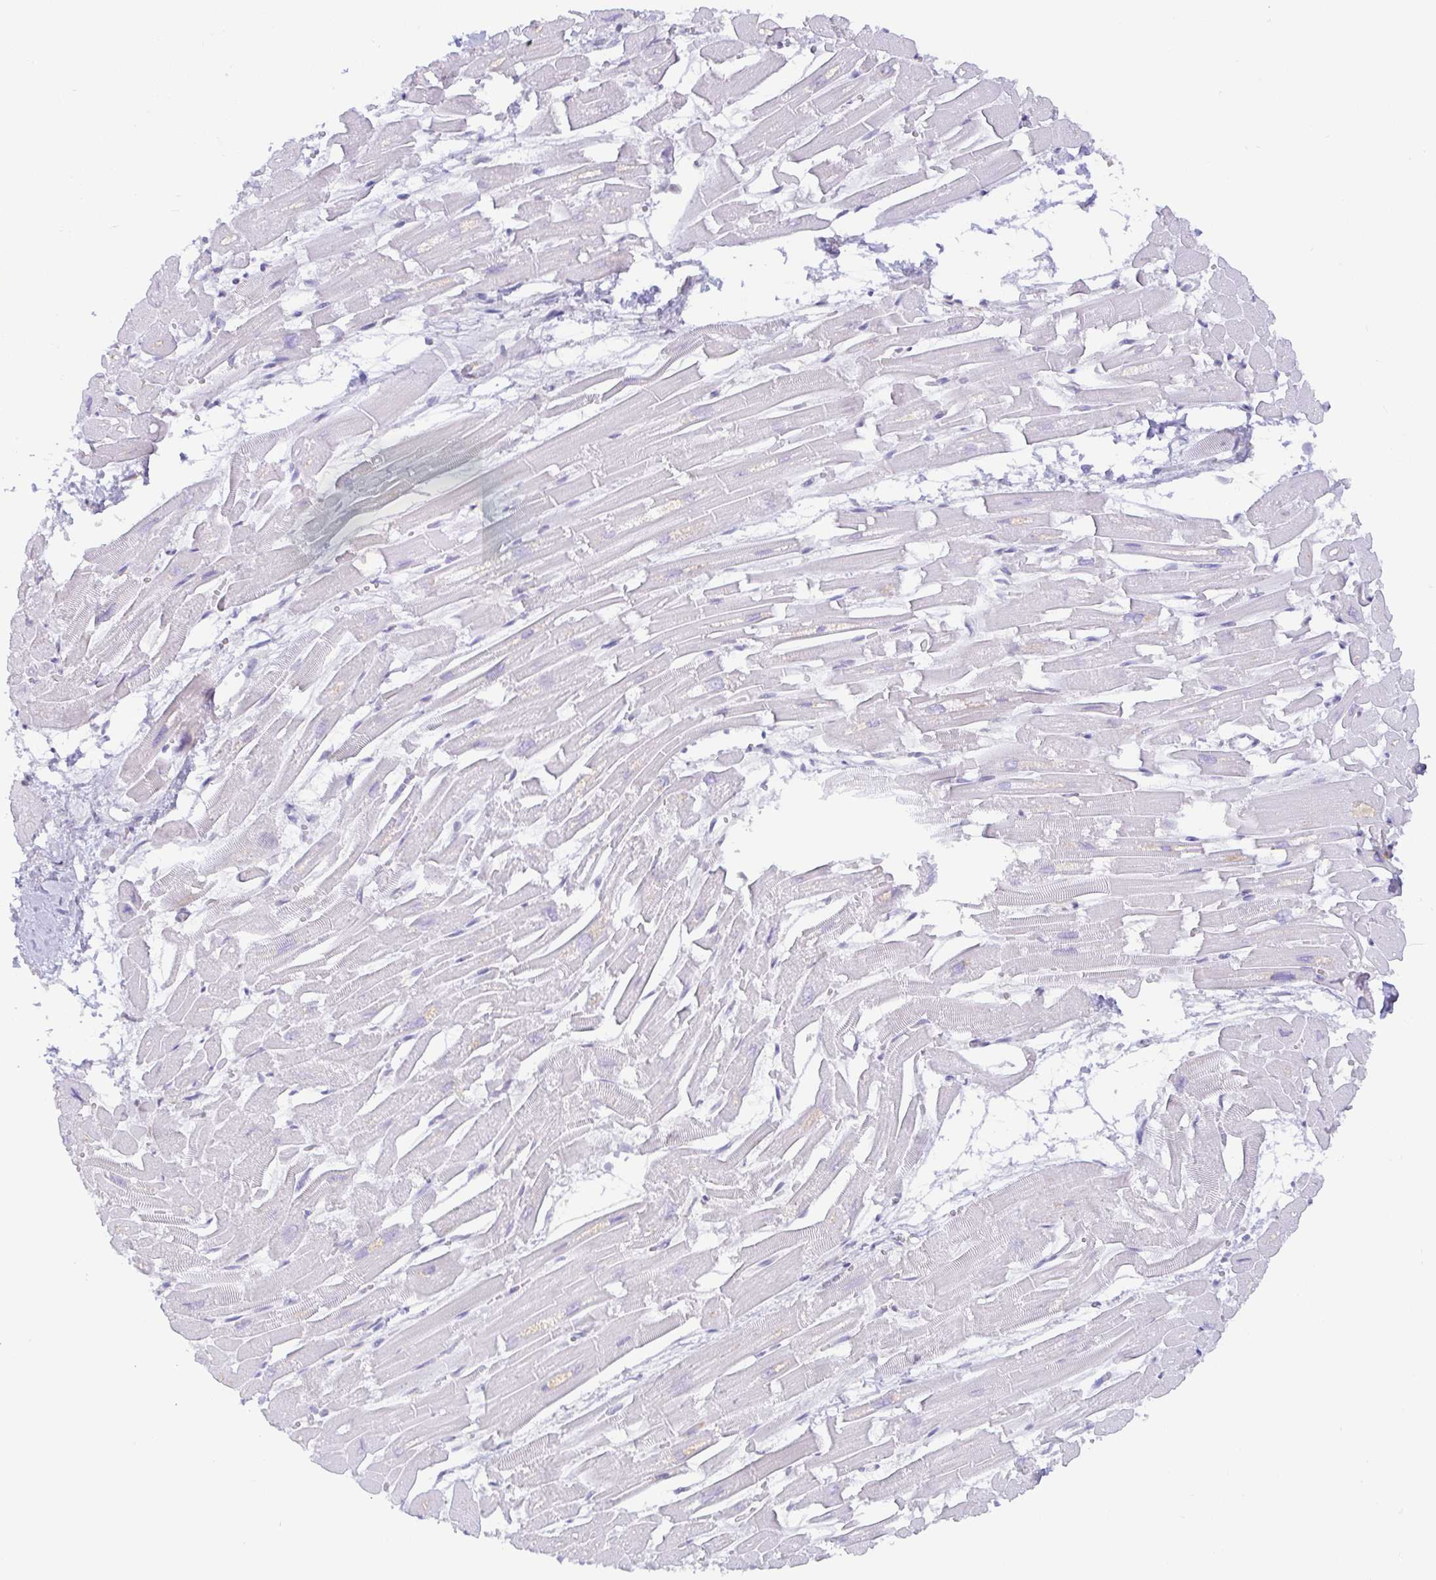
{"staining": {"intensity": "negative", "quantity": "none", "location": "none"}, "tissue": "heart muscle", "cell_type": "Cardiomyocytes", "image_type": "normal", "snomed": [{"axis": "morphology", "description": "Normal tissue, NOS"}, {"axis": "topography", "description": "Heart"}], "caption": "DAB immunohistochemical staining of benign human heart muscle exhibits no significant positivity in cardiomyocytes. (DAB immunohistochemistry with hematoxylin counter stain).", "gene": "DERL2", "patient": {"sex": "male", "age": 54}}